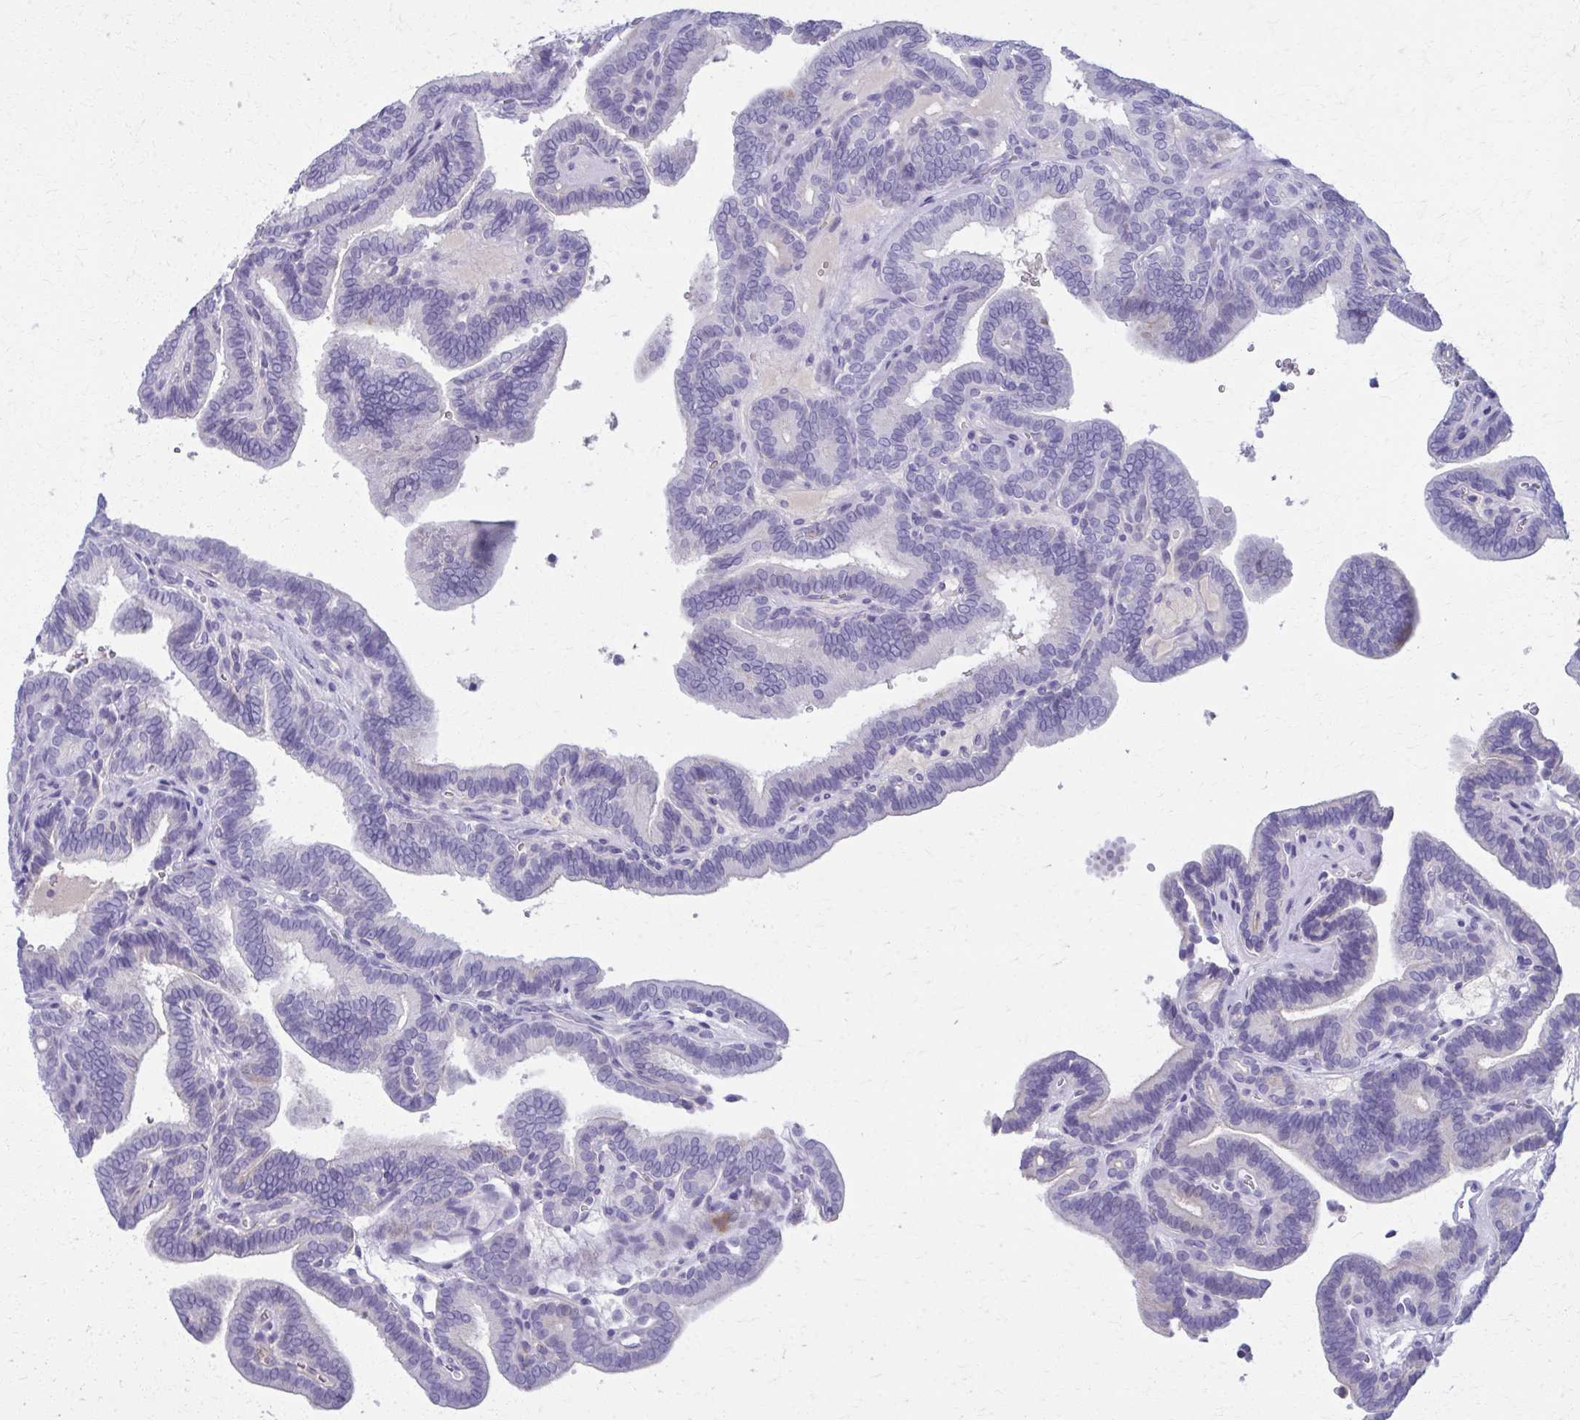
{"staining": {"intensity": "negative", "quantity": "none", "location": "none"}, "tissue": "thyroid cancer", "cell_type": "Tumor cells", "image_type": "cancer", "snomed": [{"axis": "morphology", "description": "Papillary adenocarcinoma, NOS"}, {"axis": "topography", "description": "Thyroid gland"}], "caption": "There is no significant positivity in tumor cells of papillary adenocarcinoma (thyroid).", "gene": "OR4M1", "patient": {"sex": "female", "age": 21}}